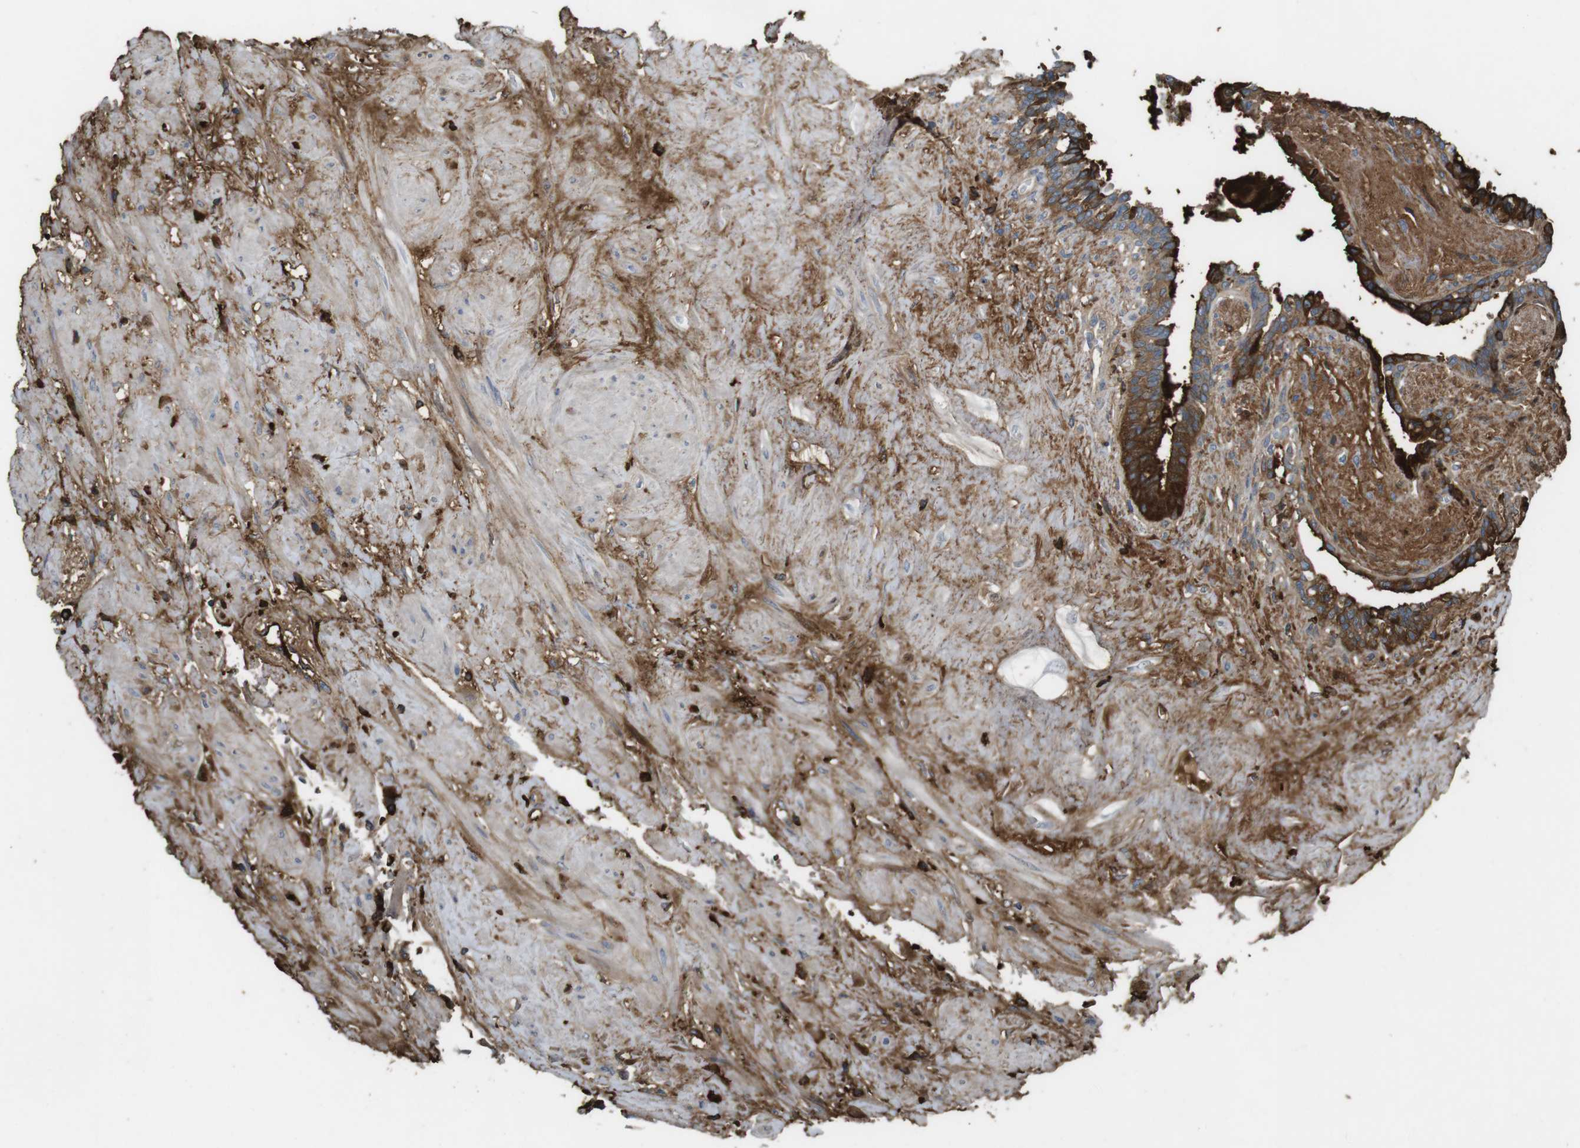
{"staining": {"intensity": "moderate", "quantity": ">75%", "location": "cytoplasmic/membranous"}, "tissue": "seminal vesicle", "cell_type": "Glandular cells", "image_type": "normal", "snomed": [{"axis": "morphology", "description": "Normal tissue, NOS"}, {"axis": "topography", "description": "Seminal veicle"}], "caption": "Immunohistochemistry (IHC) staining of benign seminal vesicle, which demonstrates medium levels of moderate cytoplasmic/membranous expression in approximately >75% of glandular cells indicating moderate cytoplasmic/membranous protein positivity. The staining was performed using DAB (3,3'-diaminobenzidine) (brown) for protein detection and nuclei were counterstained in hematoxylin (blue).", "gene": "LTBP4", "patient": {"sex": "male", "age": 63}}